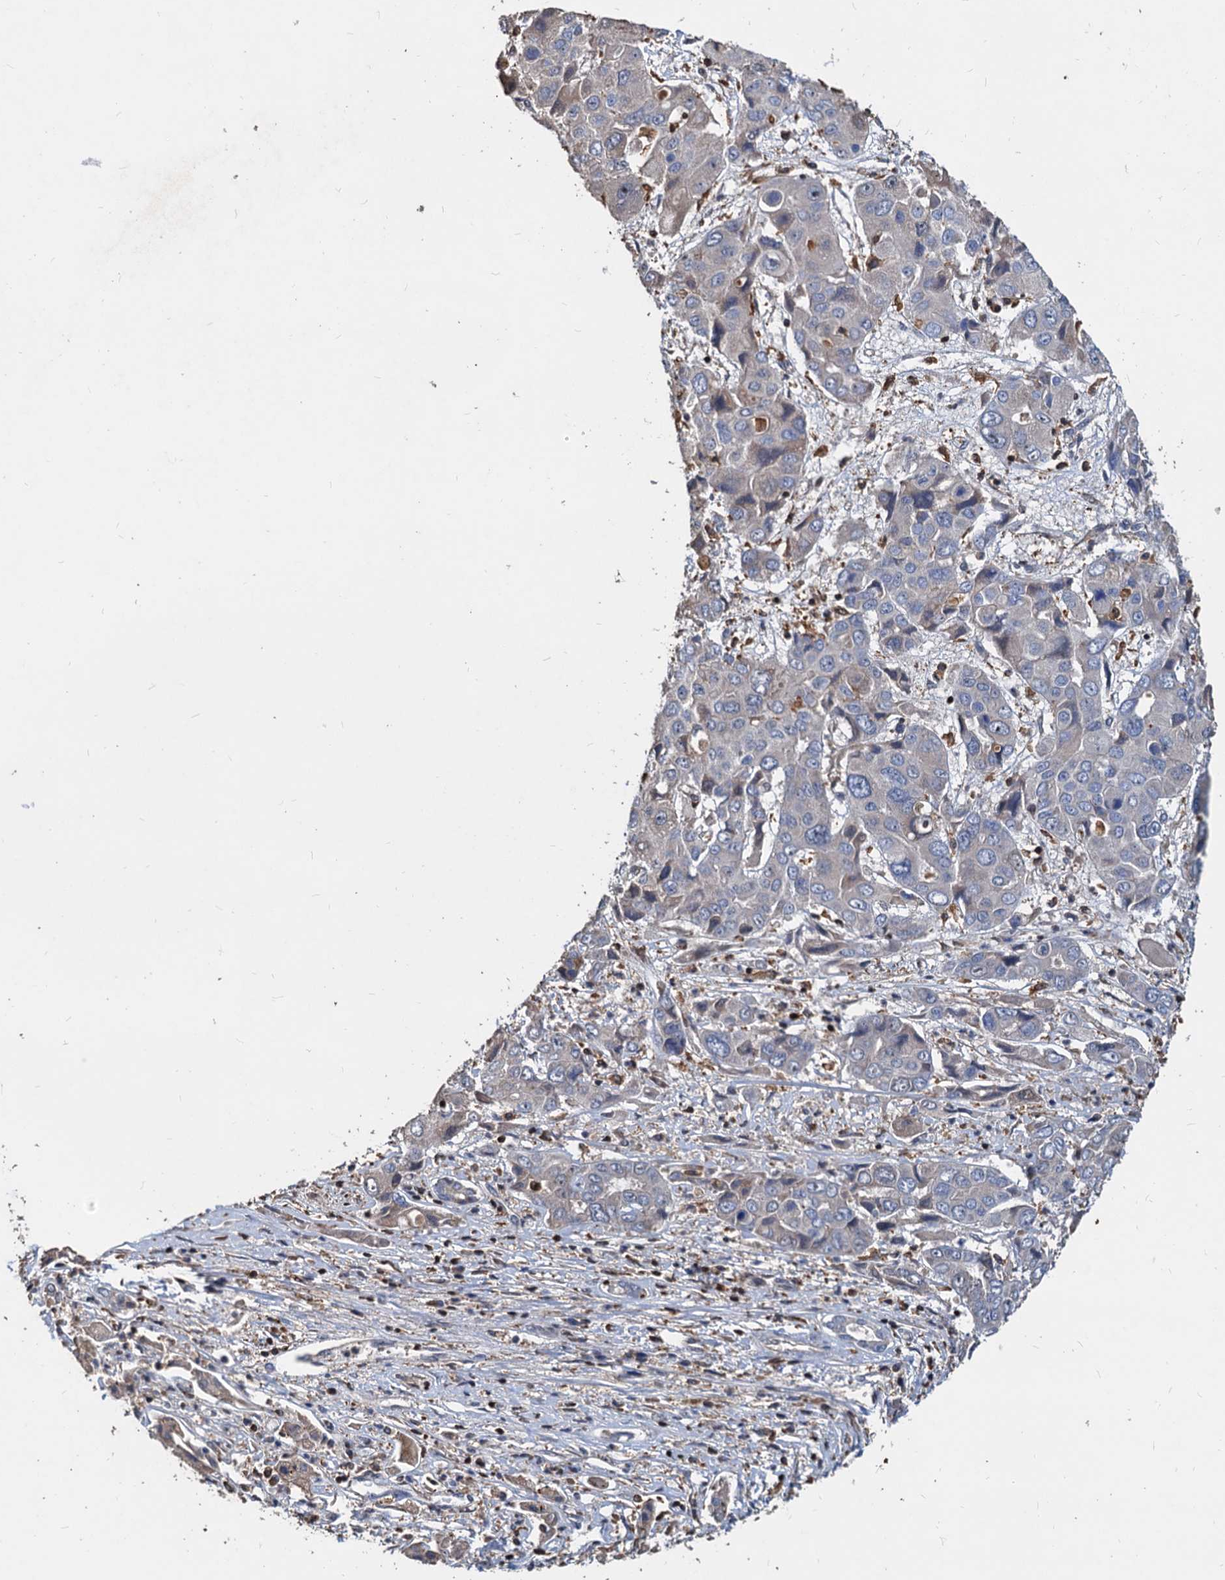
{"staining": {"intensity": "negative", "quantity": "none", "location": "none"}, "tissue": "liver cancer", "cell_type": "Tumor cells", "image_type": "cancer", "snomed": [{"axis": "morphology", "description": "Cholangiocarcinoma"}, {"axis": "topography", "description": "Liver"}], "caption": "This is an immunohistochemistry (IHC) histopathology image of liver cancer. There is no positivity in tumor cells.", "gene": "LCP2", "patient": {"sex": "male", "age": 67}}